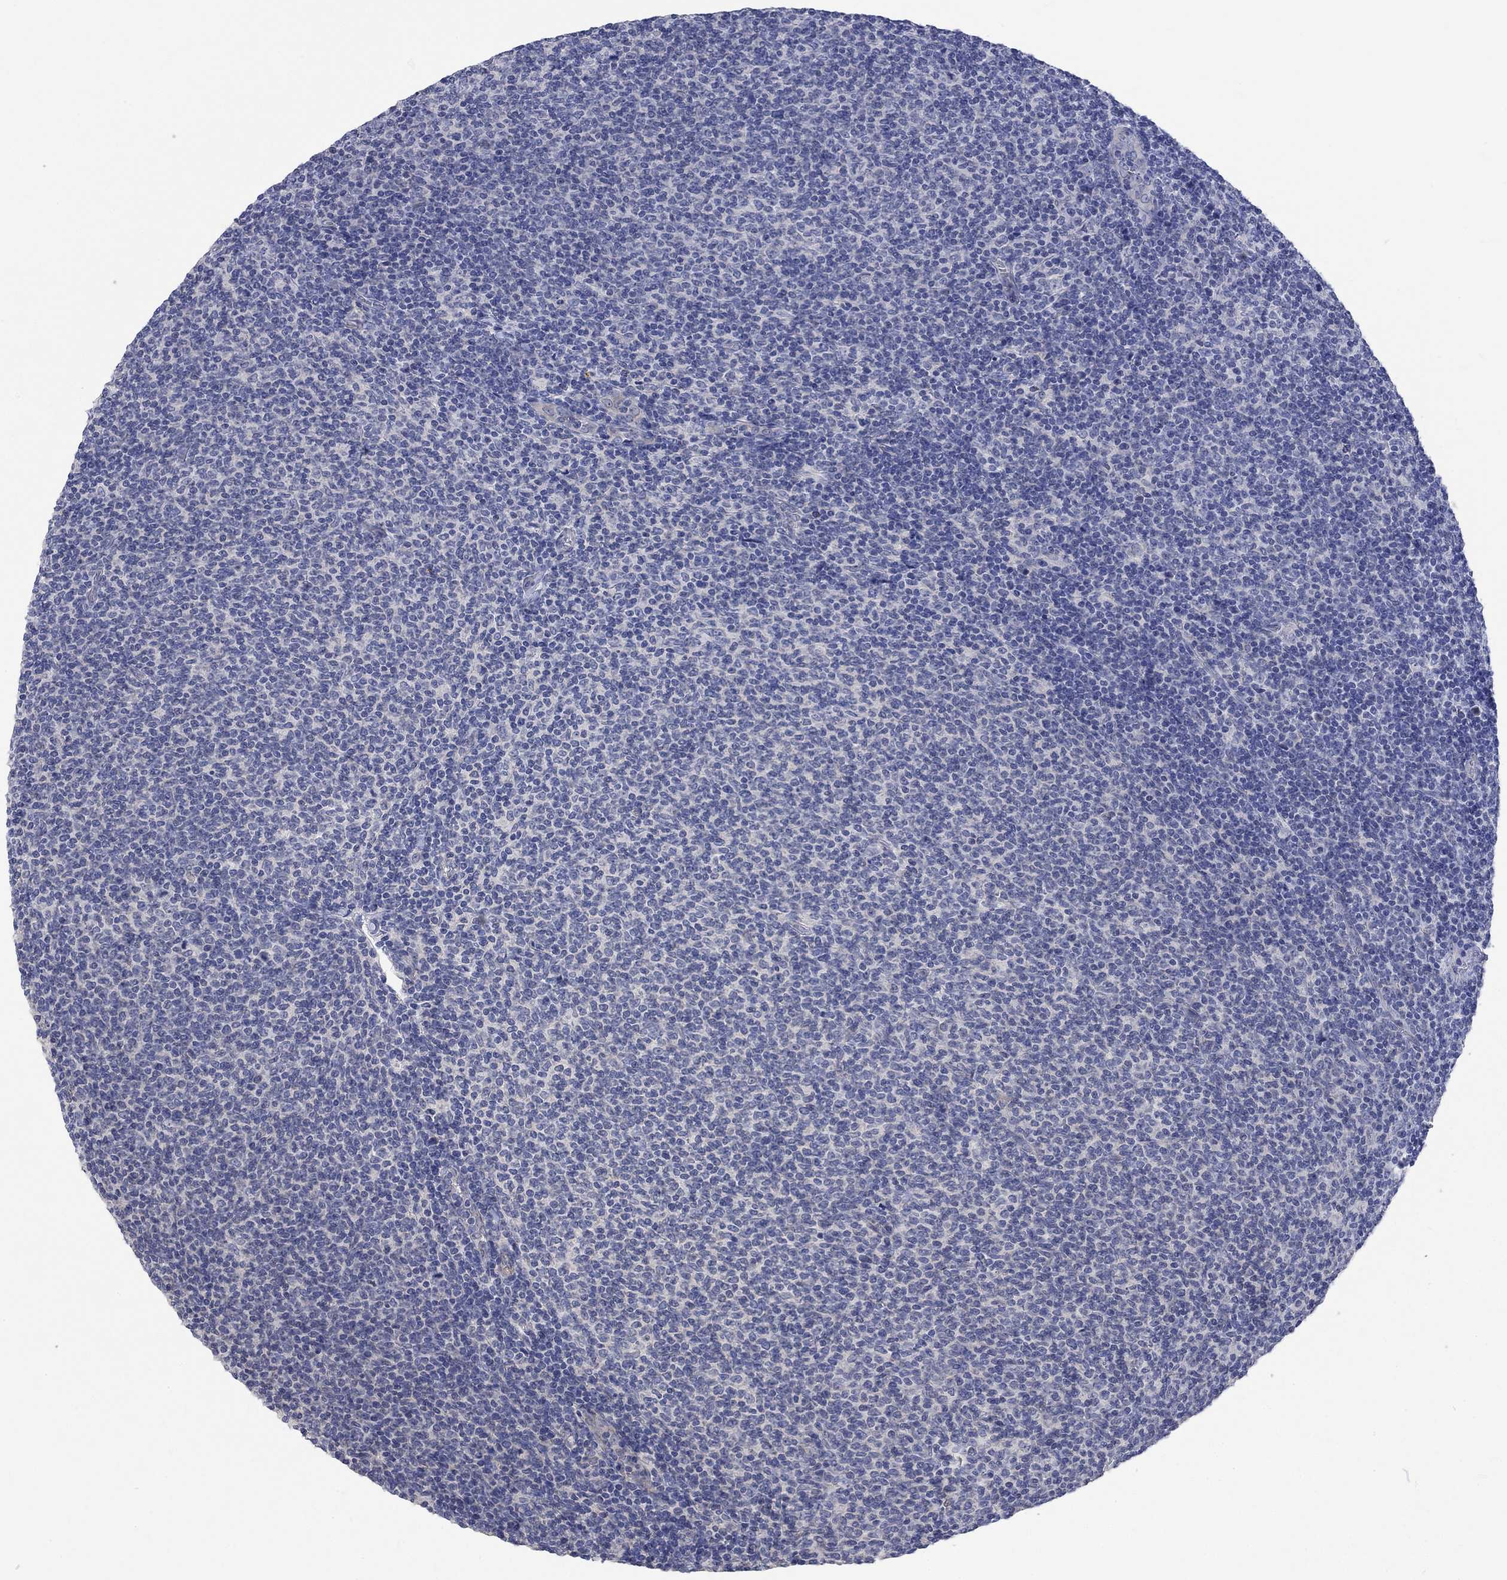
{"staining": {"intensity": "negative", "quantity": "none", "location": "none"}, "tissue": "lymphoma", "cell_type": "Tumor cells", "image_type": "cancer", "snomed": [{"axis": "morphology", "description": "Malignant lymphoma, non-Hodgkin's type, Low grade"}, {"axis": "topography", "description": "Lymph node"}], "caption": "An image of human lymphoma is negative for staining in tumor cells. (DAB (3,3'-diaminobenzidine) immunohistochemistry (IHC), high magnification).", "gene": "AGRP", "patient": {"sex": "male", "age": 52}}